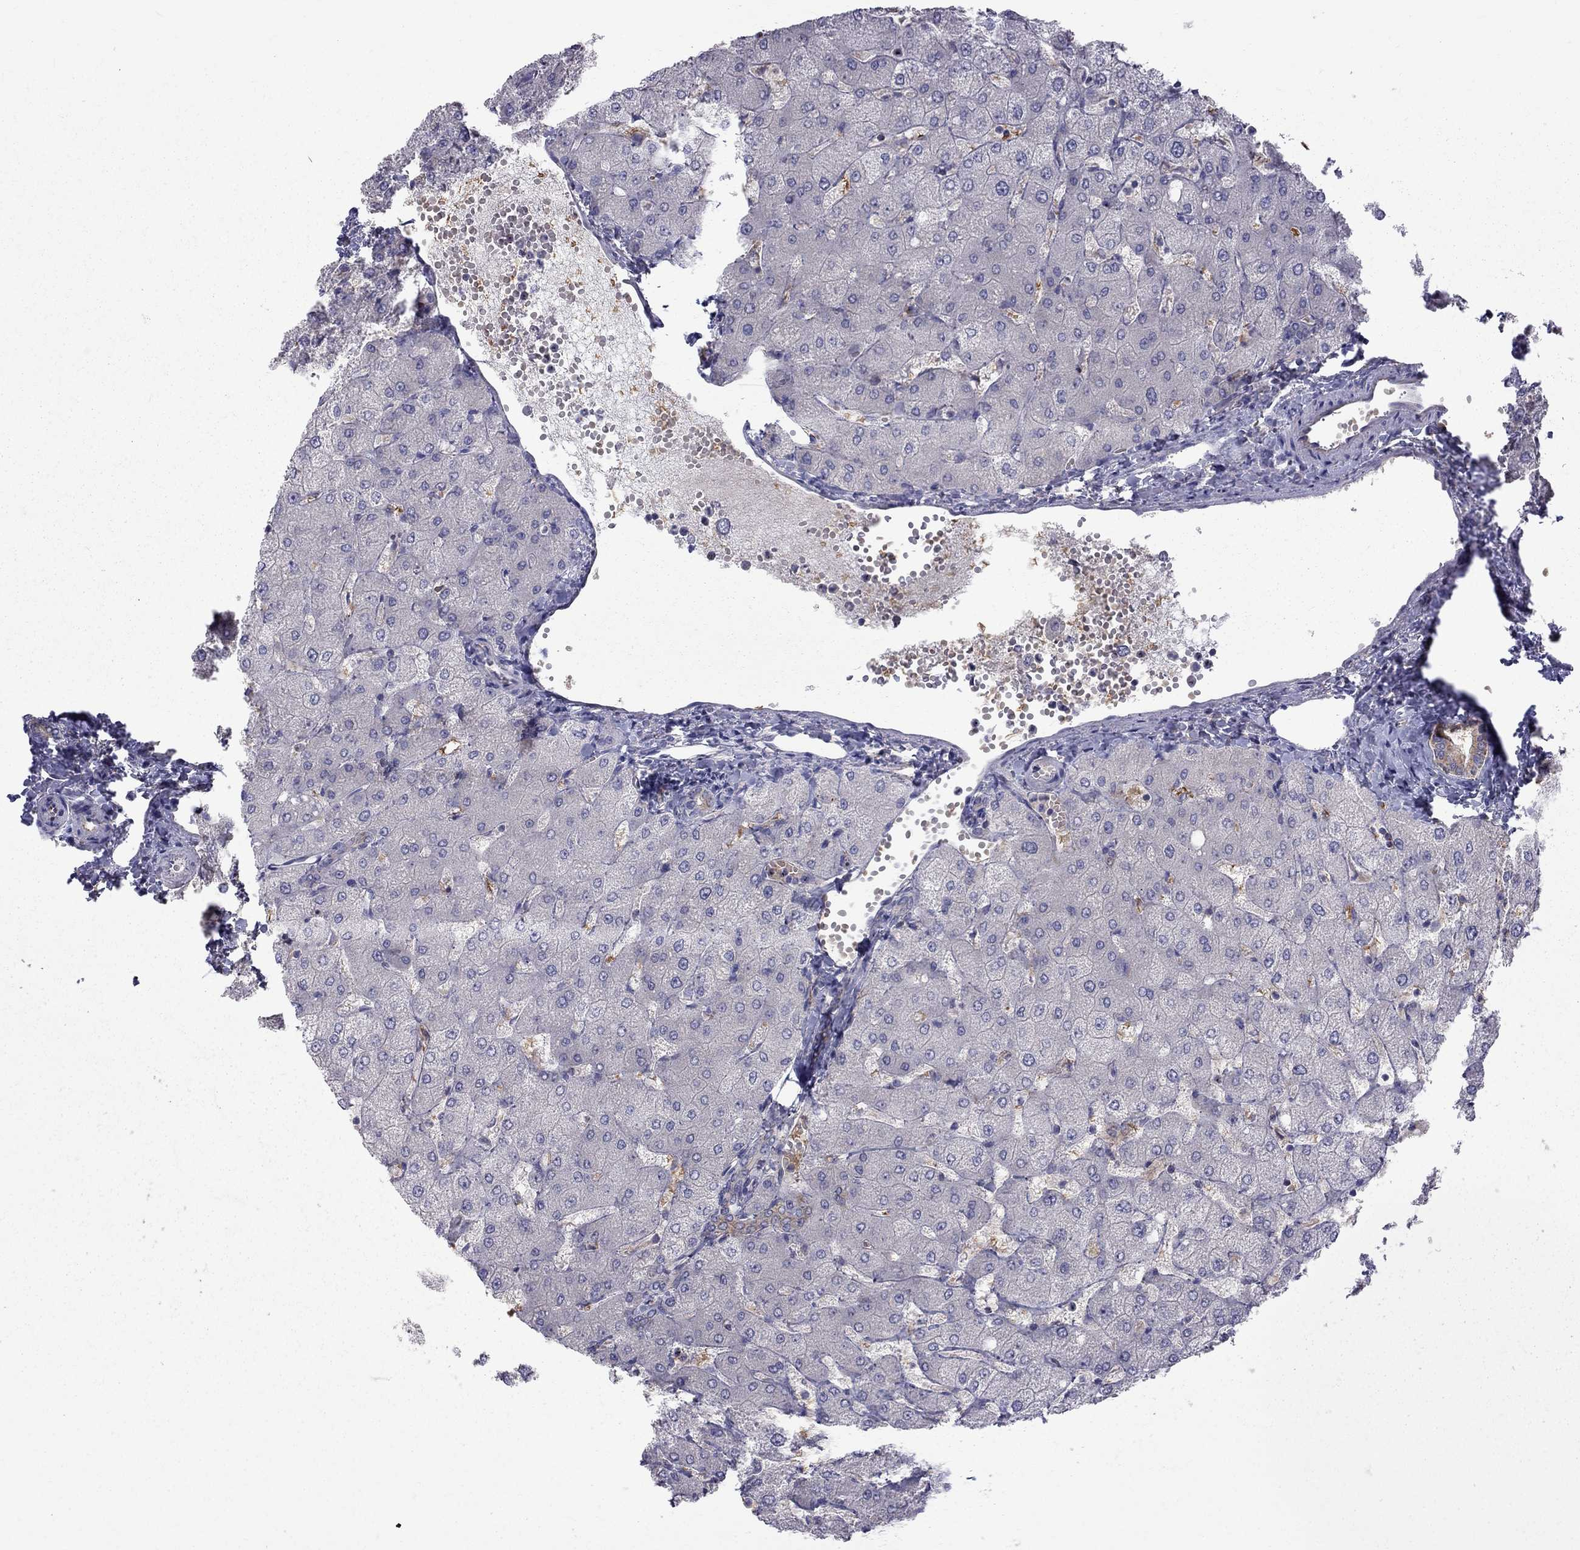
{"staining": {"intensity": "negative", "quantity": "none", "location": "none"}, "tissue": "liver", "cell_type": "Cholangiocytes", "image_type": "normal", "snomed": [{"axis": "morphology", "description": "Normal tissue, NOS"}, {"axis": "topography", "description": "Liver"}], "caption": "The image displays no staining of cholangiocytes in unremarkable liver.", "gene": "EIF4E3", "patient": {"sex": "female", "age": 54}}